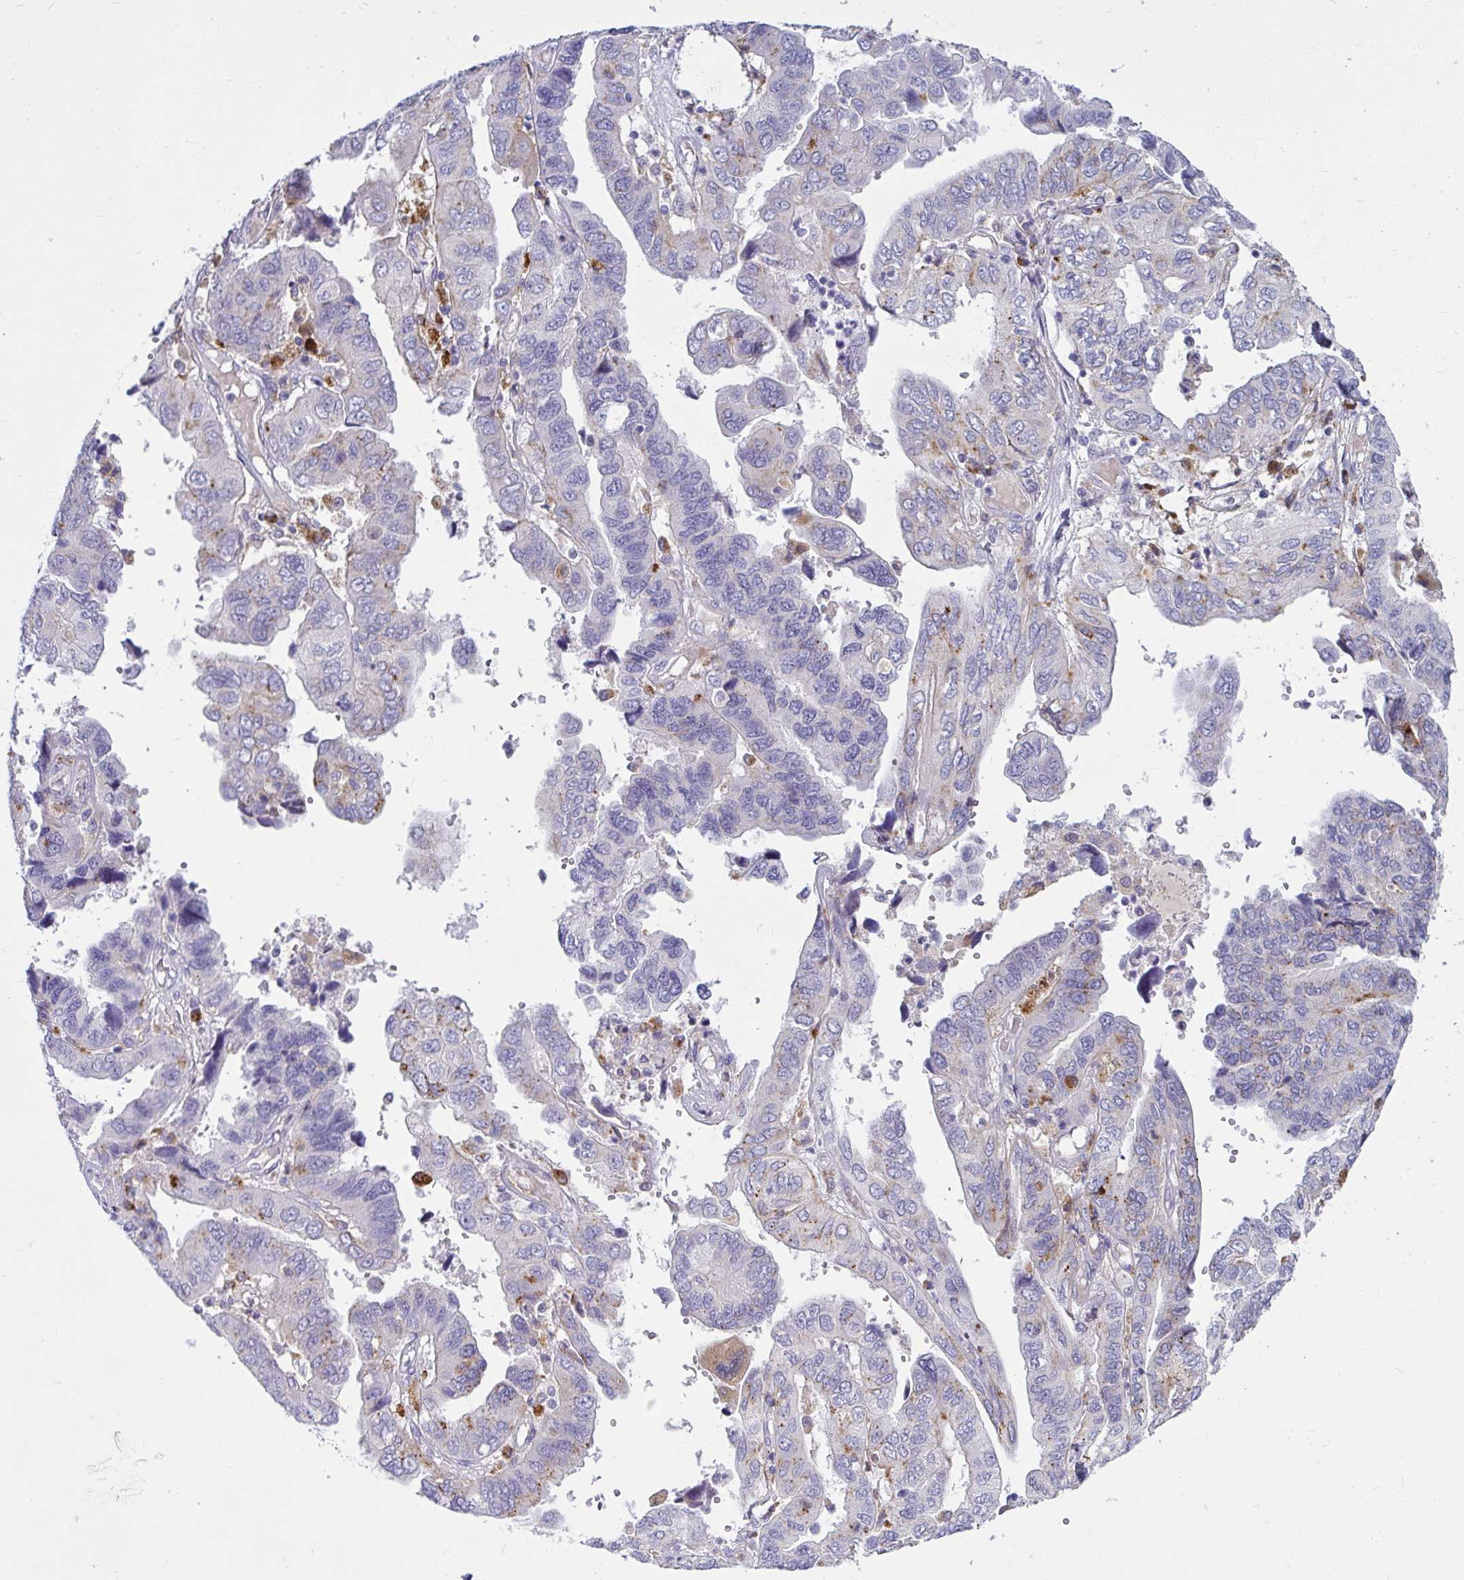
{"staining": {"intensity": "negative", "quantity": "none", "location": "none"}, "tissue": "ovarian cancer", "cell_type": "Tumor cells", "image_type": "cancer", "snomed": [{"axis": "morphology", "description": "Cystadenocarcinoma, serous, NOS"}, {"axis": "topography", "description": "Ovary"}], "caption": "Tumor cells show no significant staining in serous cystadenocarcinoma (ovarian). (DAB immunohistochemistry with hematoxylin counter stain).", "gene": "CTSZ", "patient": {"sex": "female", "age": 79}}